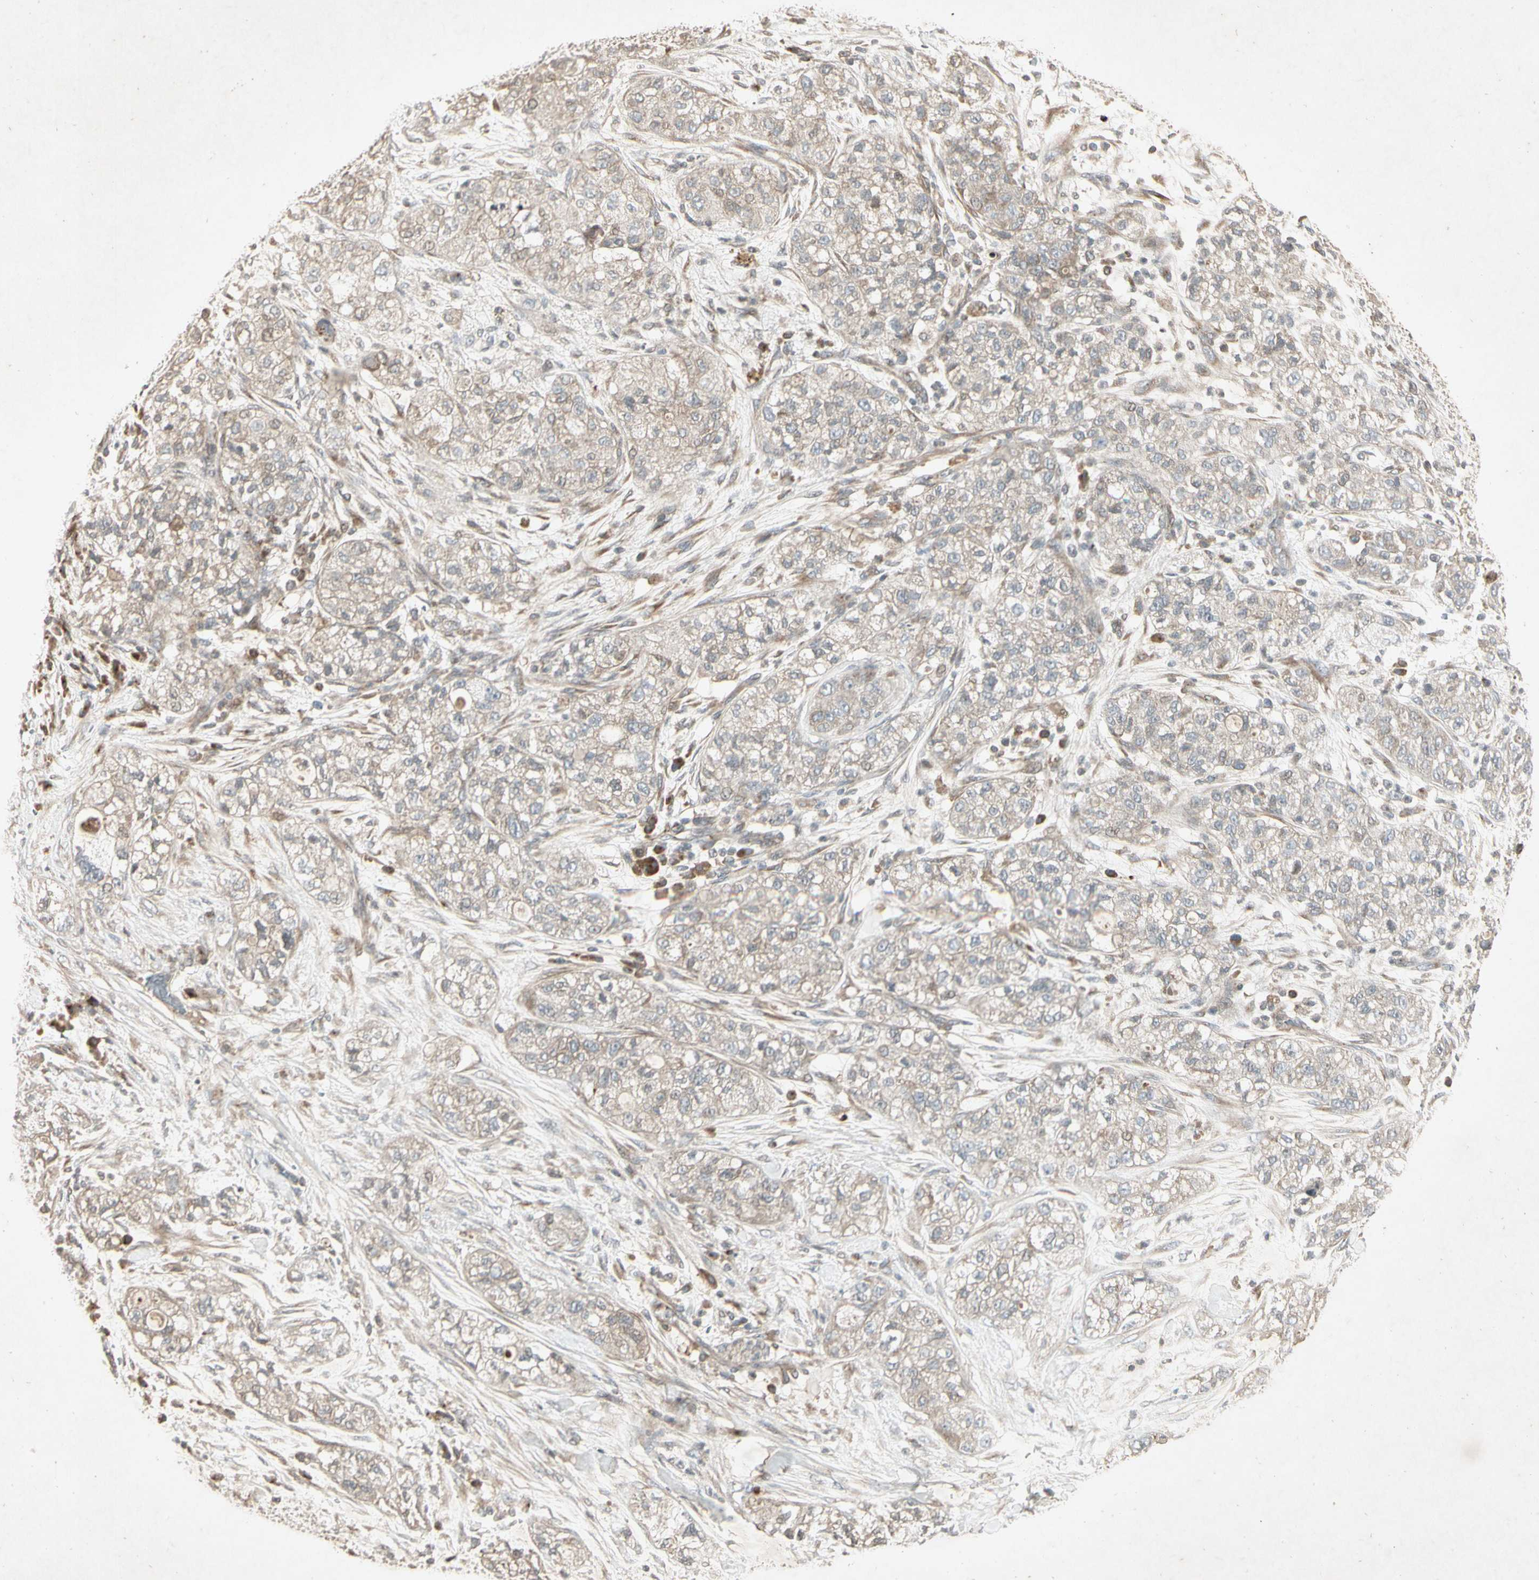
{"staining": {"intensity": "weak", "quantity": ">75%", "location": "cytoplasmic/membranous"}, "tissue": "pancreatic cancer", "cell_type": "Tumor cells", "image_type": "cancer", "snomed": [{"axis": "morphology", "description": "Adenocarcinoma, NOS"}, {"axis": "topography", "description": "Pancreas"}], "caption": "High-power microscopy captured an immunohistochemistry (IHC) histopathology image of pancreatic cancer (adenocarcinoma), revealing weak cytoplasmic/membranous expression in approximately >75% of tumor cells.", "gene": "TEK", "patient": {"sex": "female", "age": 78}}